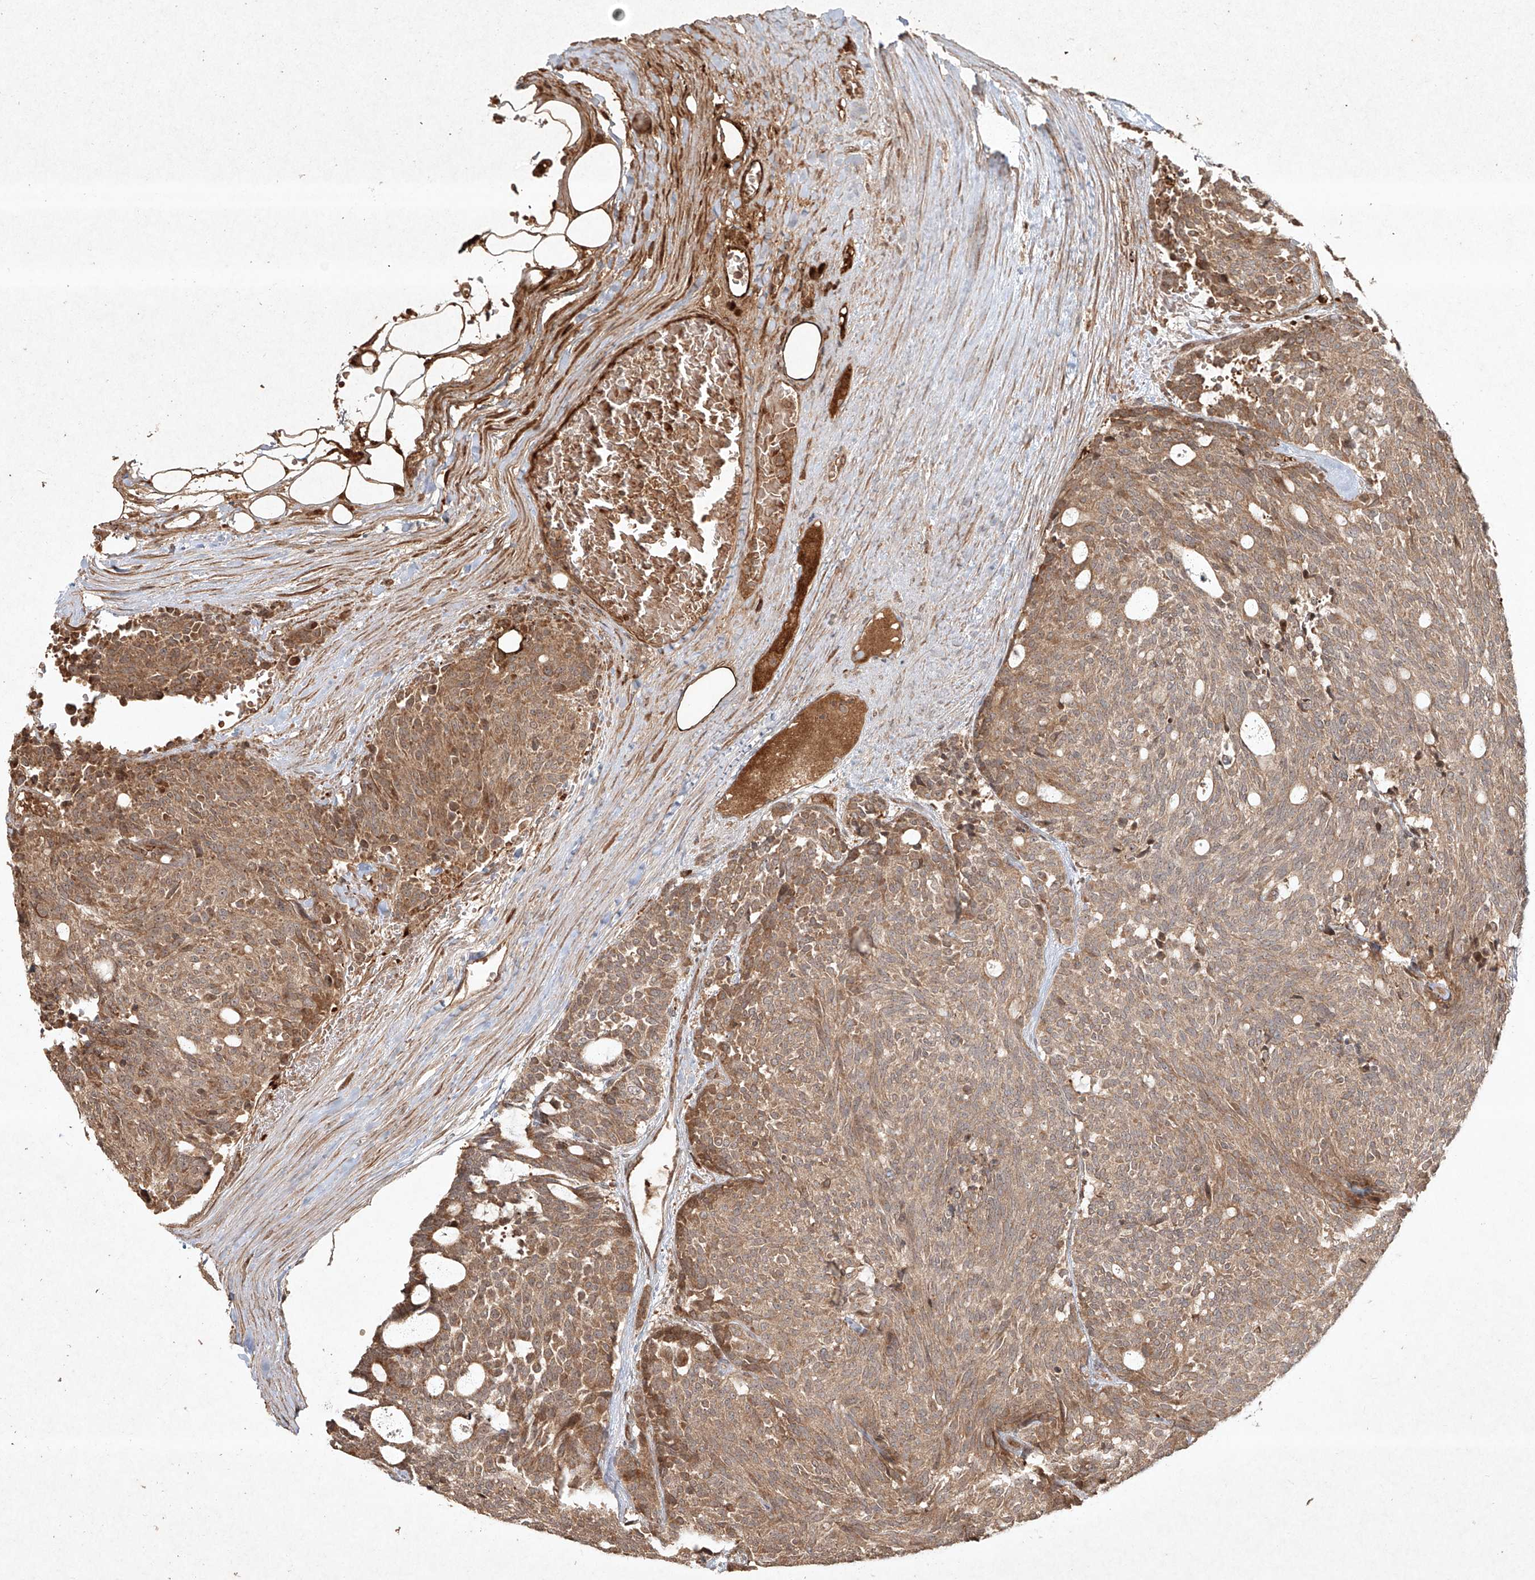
{"staining": {"intensity": "weak", "quantity": ">75%", "location": "cytoplasmic/membranous"}, "tissue": "carcinoid", "cell_type": "Tumor cells", "image_type": "cancer", "snomed": [{"axis": "morphology", "description": "Carcinoid, malignant, NOS"}, {"axis": "topography", "description": "Pancreas"}], "caption": "Weak cytoplasmic/membranous positivity for a protein is seen in about >75% of tumor cells of carcinoid using IHC.", "gene": "CYYR1", "patient": {"sex": "female", "age": 54}}